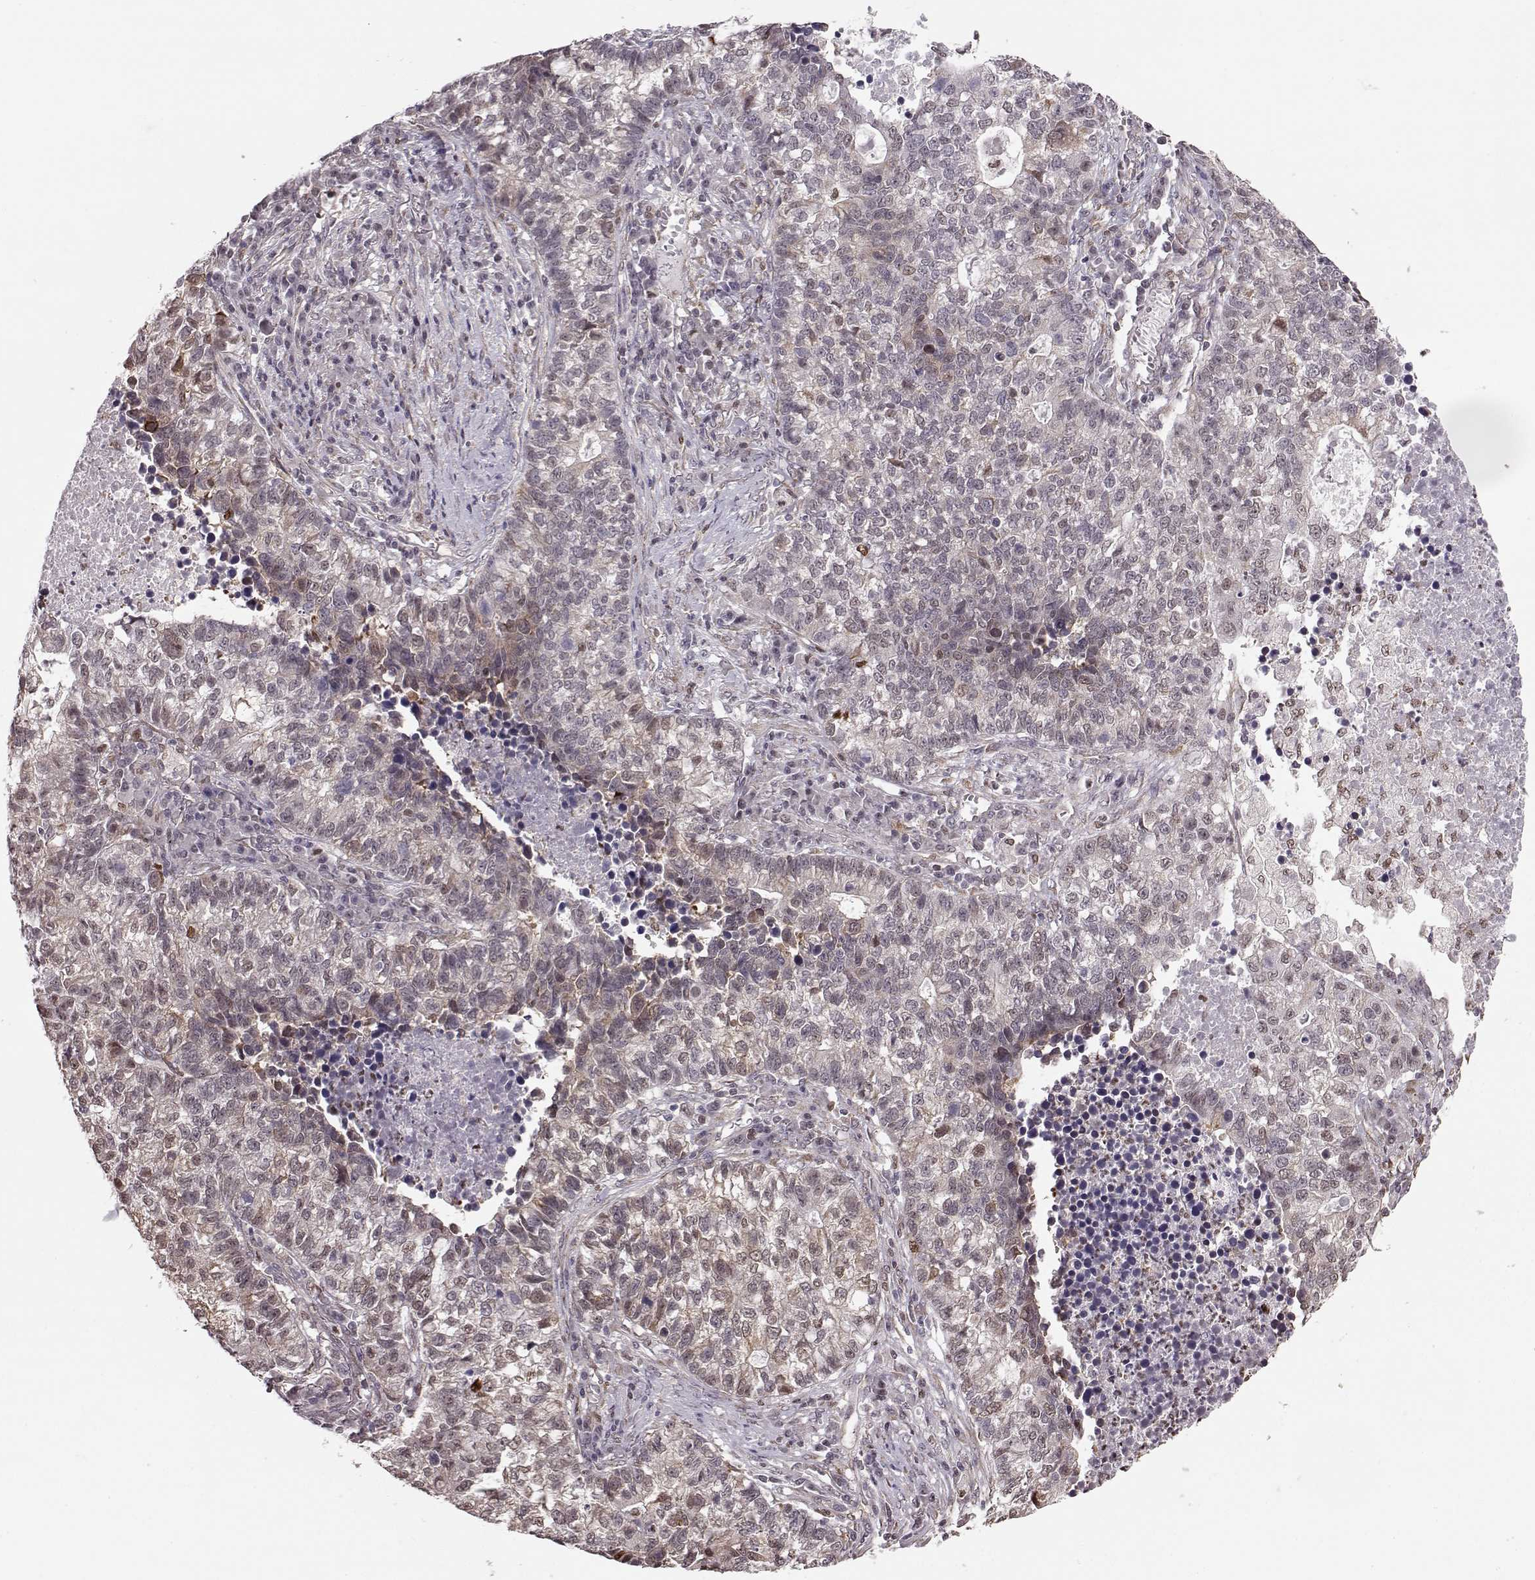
{"staining": {"intensity": "moderate", "quantity": "<25%", "location": "nuclear"}, "tissue": "lung cancer", "cell_type": "Tumor cells", "image_type": "cancer", "snomed": [{"axis": "morphology", "description": "Adenocarcinoma, NOS"}, {"axis": "topography", "description": "Lung"}], "caption": "Lung cancer stained for a protein (brown) shows moderate nuclear positive staining in about <25% of tumor cells.", "gene": "KLF6", "patient": {"sex": "male", "age": 57}}